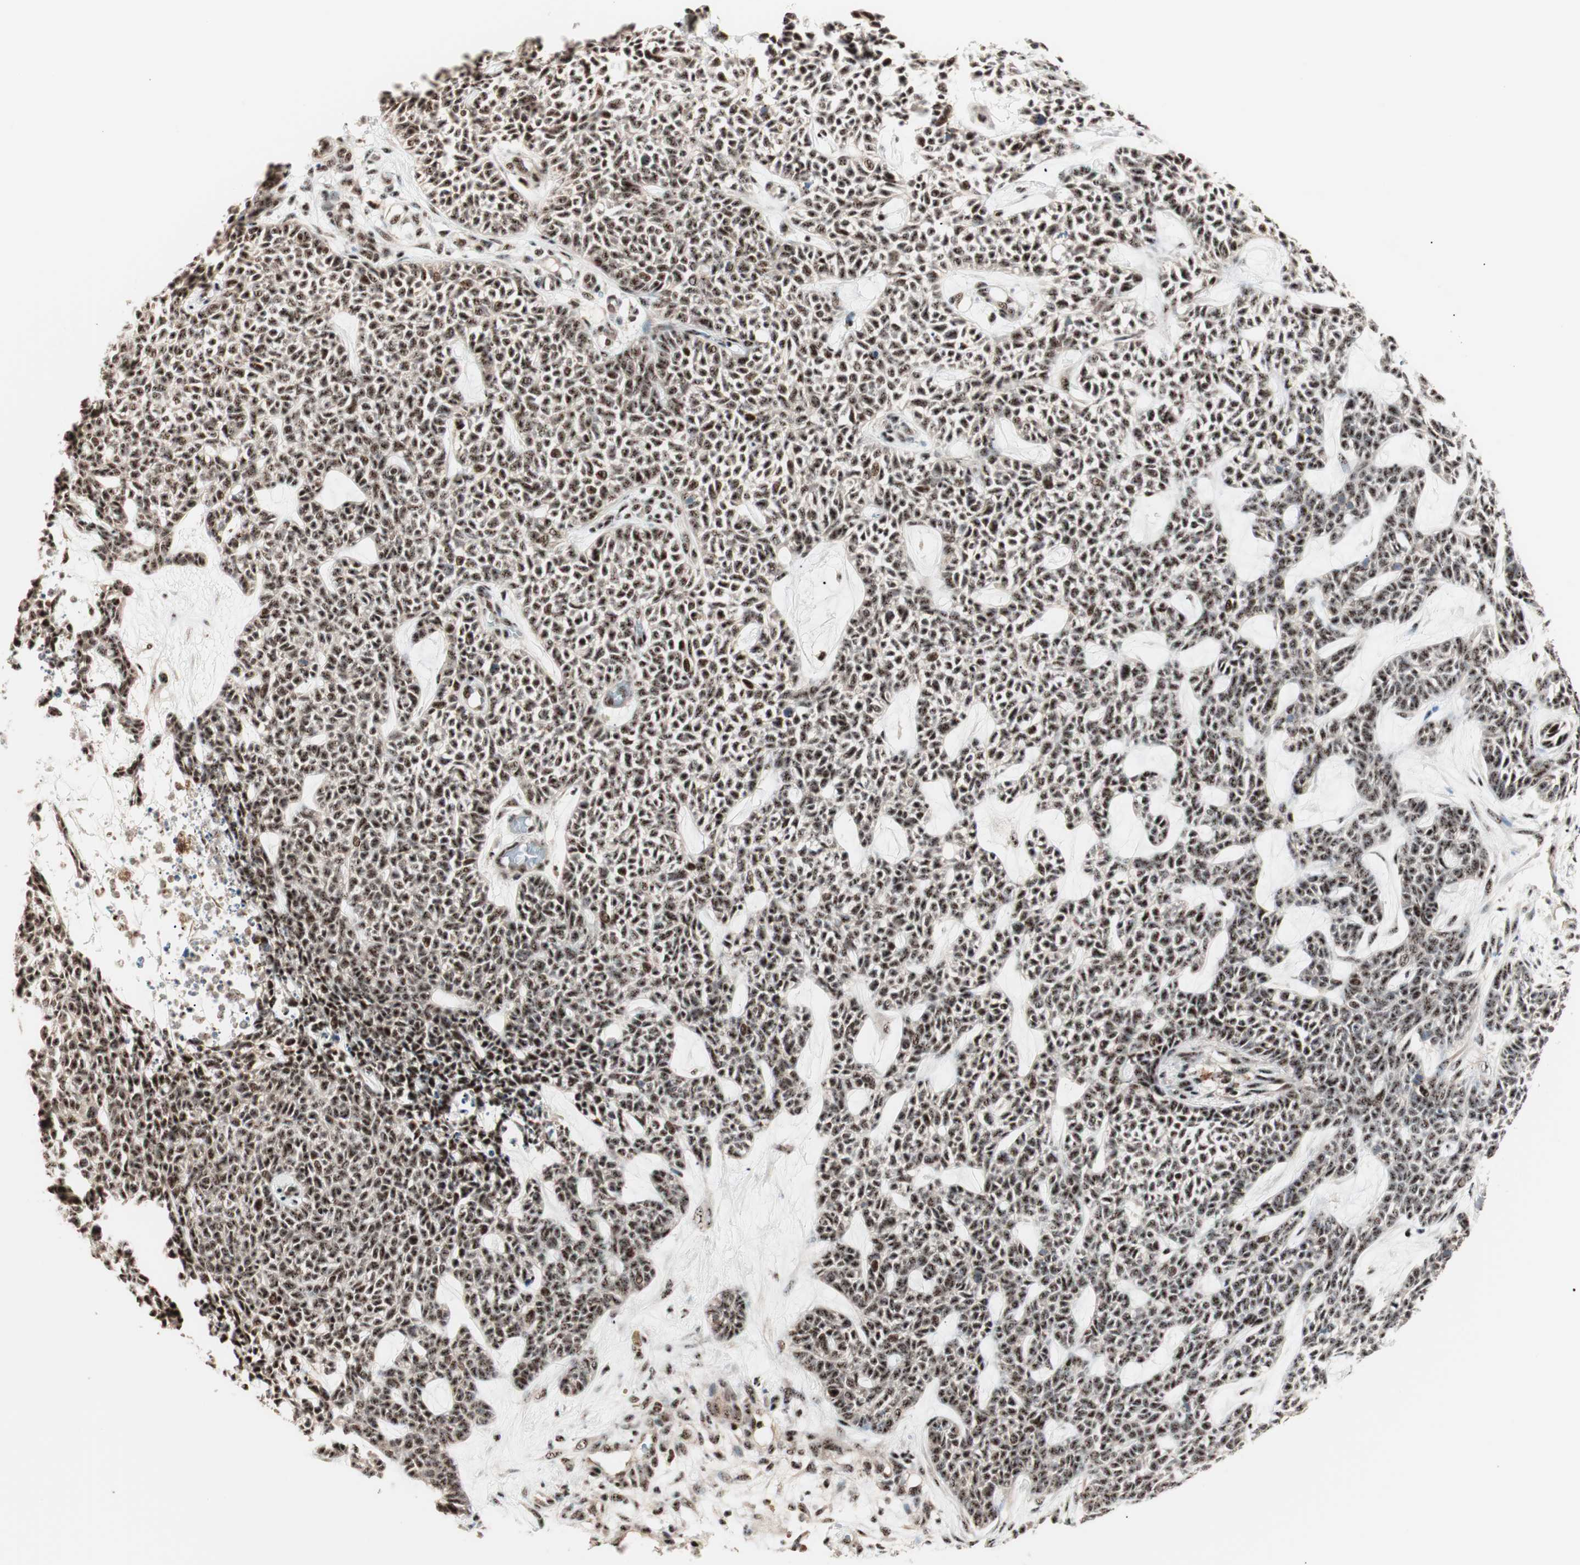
{"staining": {"intensity": "strong", "quantity": ">75%", "location": "nuclear"}, "tissue": "skin cancer", "cell_type": "Tumor cells", "image_type": "cancer", "snomed": [{"axis": "morphology", "description": "Basal cell carcinoma"}, {"axis": "topography", "description": "Skin"}], "caption": "IHC (DAB (3,3'-diaminobenzidine)) staining of human skin basal cell carcinoma exhibits strong nuclear protein expression in approximately >75% of tumor cells.", "gene": "NR5A2", "patient": {"sex": "female", "age": 84}}